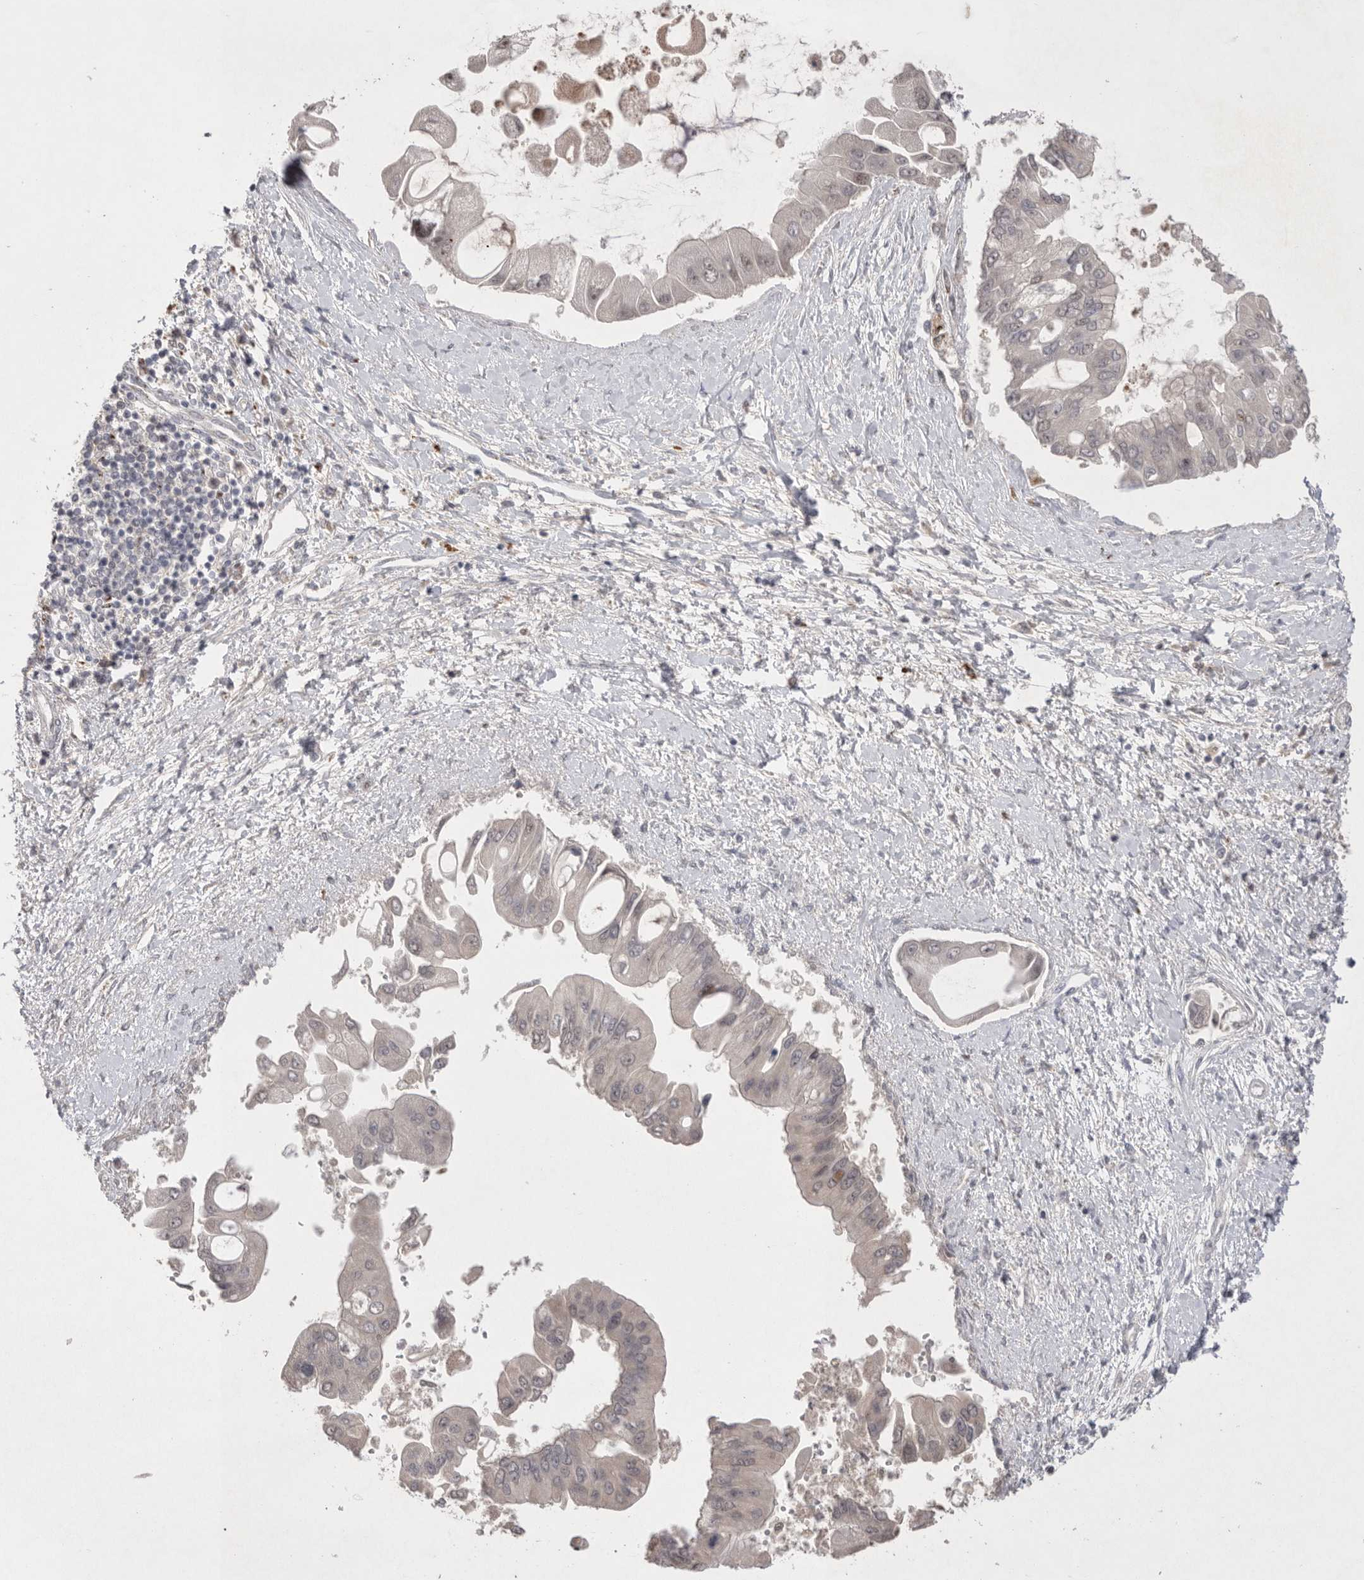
{"staining": {"intensity": "negative", "quantity": "none", "location": "none"}, "tissue": "liver cancer", "cell_type": "Tumor cells", "image_type": "cancer", "snomed": [{"axis": "morphology", "description": "Cholangiocarcinoma"}, {"axis": "topography", "description": "Liver"}], "caption": "This image is of liver cholangiocarcinoma stained with immunohistochemistry to label a protein in brown with the nuclei are counter-stained blue. There is no expression in tumor cells.", "gene": "HUS1", "patient": {"sex": "male", "age": 50}}